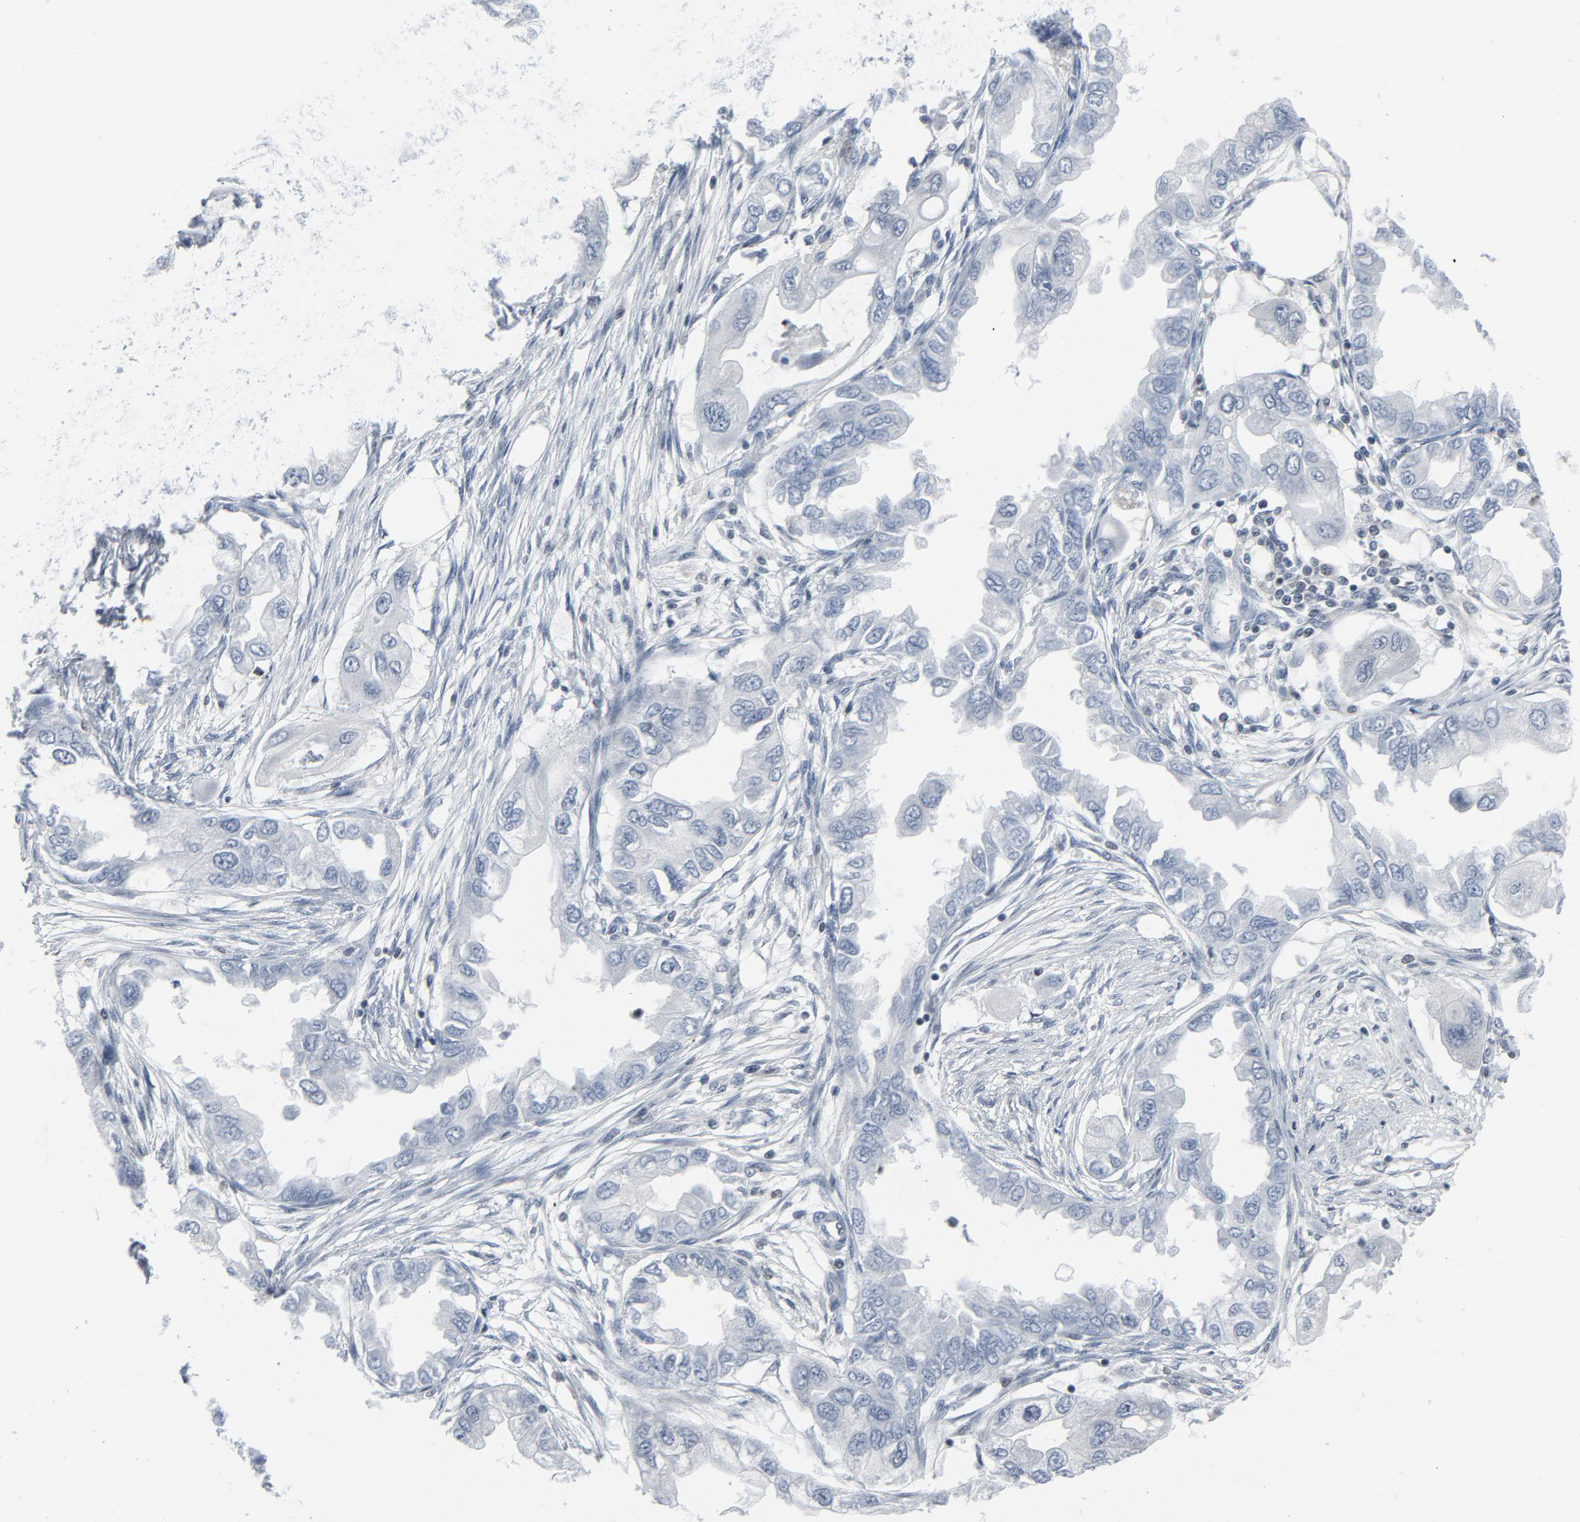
{"staining": {"intensity": "negative", "quantity": "none", "location": "none"}, "tissue": "endometrial cancer", "cell_type": "Tumor cells", "image_type": "cancer", "snomed": [{"axis": "morphology", "description": "Adenocarcinoma, NOS"}, {"axis": "topography", "description": "Endometrium"}], "caption": "Tumor cells are negative for brown protein staining in endometrial adenocarcinoma.", "gene": "STAT5A", "patient": {"sex": "female", "age": 67}}